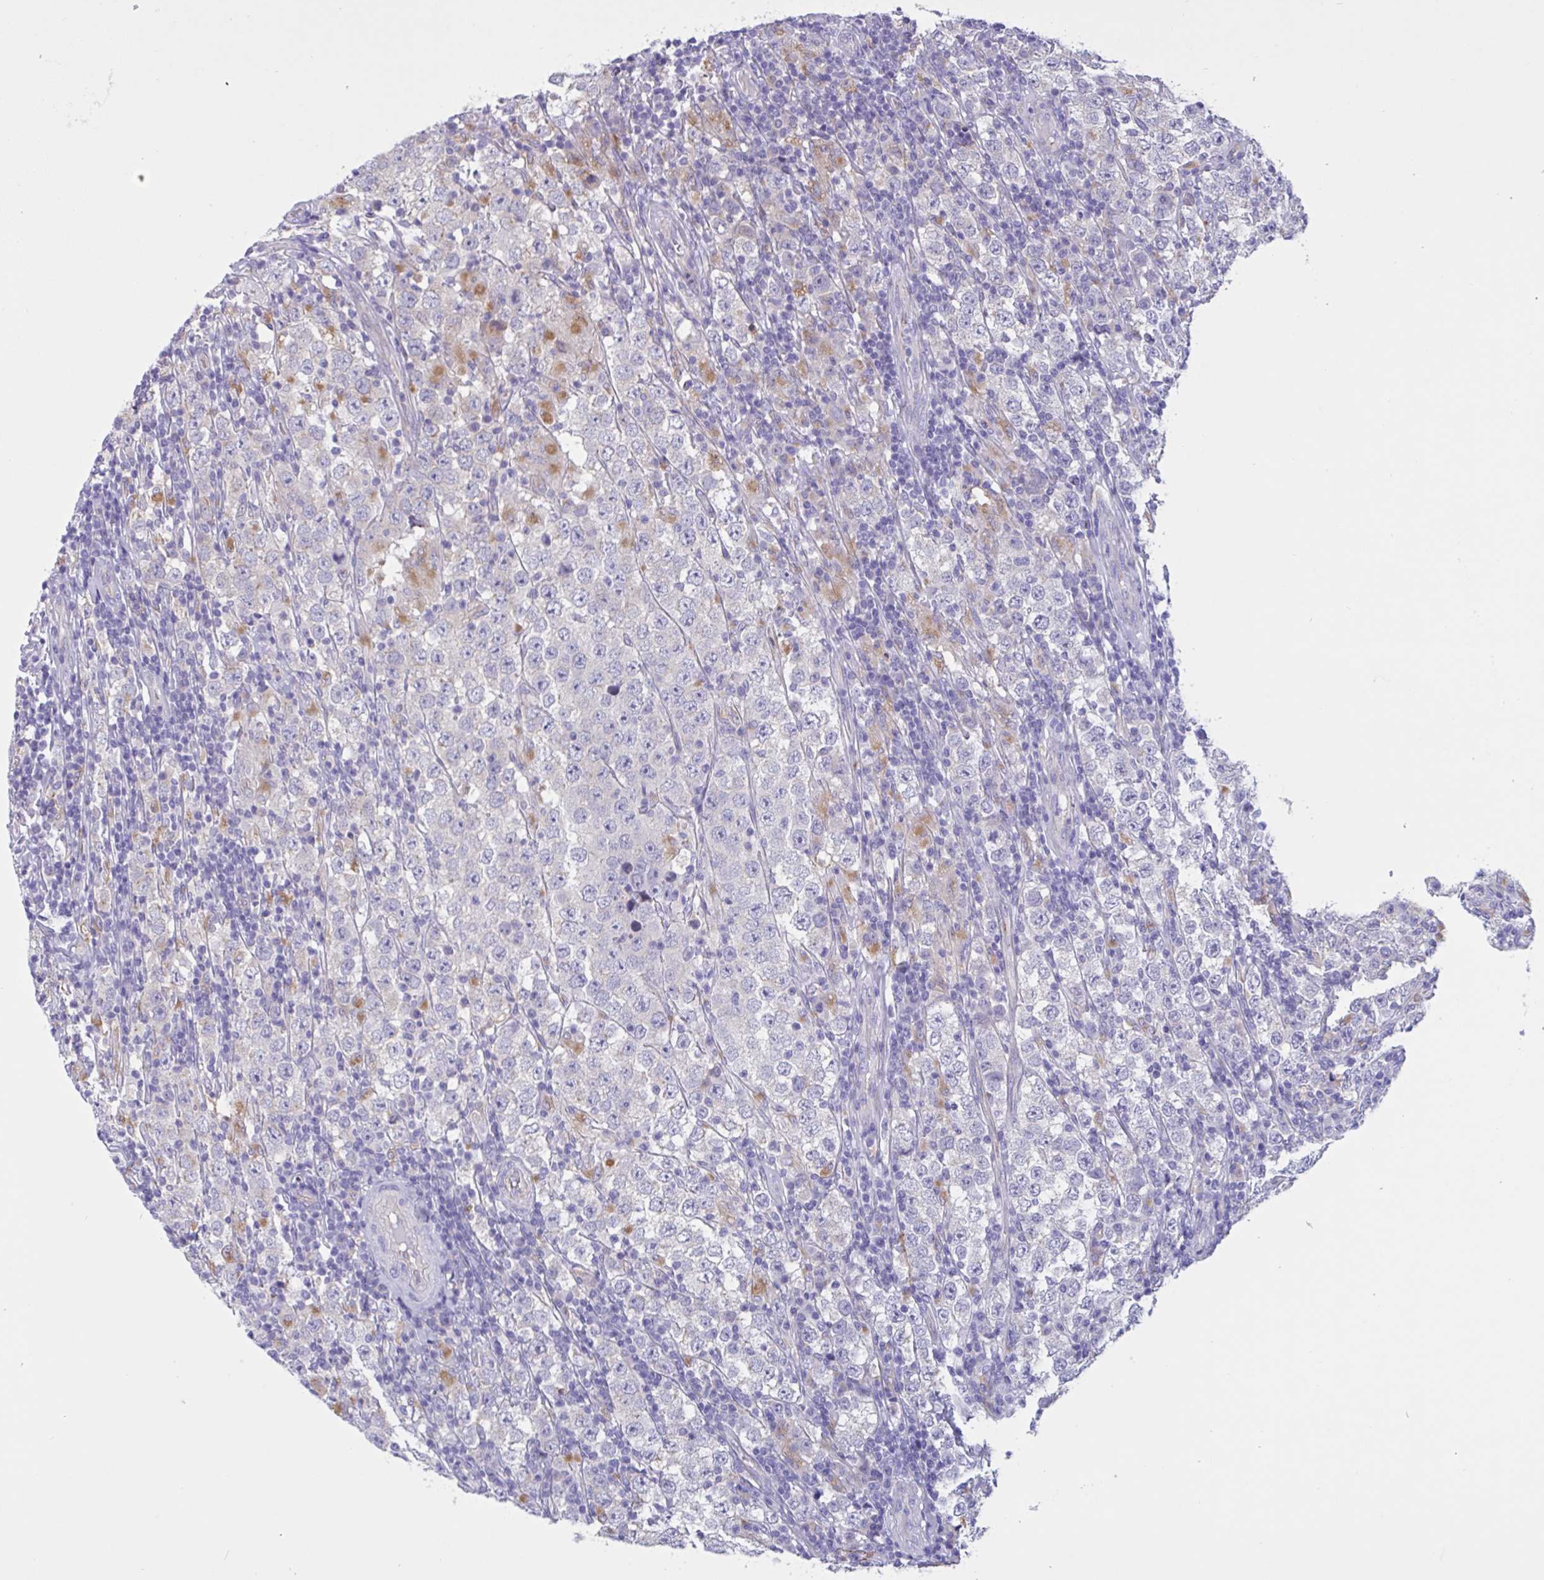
{"staining": {"intensity": "moderate", "quantity": "<25%", "location": "cytoplasmic/membranous"}, "tissue": "testis cancer", "cell_type": "Tumor cells", "image_type": "cancer", "snomed": [{"axis": "morphology", "description": "Normal tissue, NOS"}, {"axis": "morphology", "description": "Urothelial carcinoma, High grade"}, {"axis": "morphology", "description": "Seminoma, NOS"}, {"axis": "morphology", "description": "Carcinoma, Embryonal, NOS"}, {"axis": "topography", "description": "Urinary bladder"}, {"axis": "topography", "description": "Testis"}], "caption": "Testis cancer was stained to show a protein in brown. There is low levels of moderate cytoplasmic/membranous expression in approximately <25% of tumor cells.", "gene": "RPL22L1", "patient": {"sex": "male", "age": 41}}